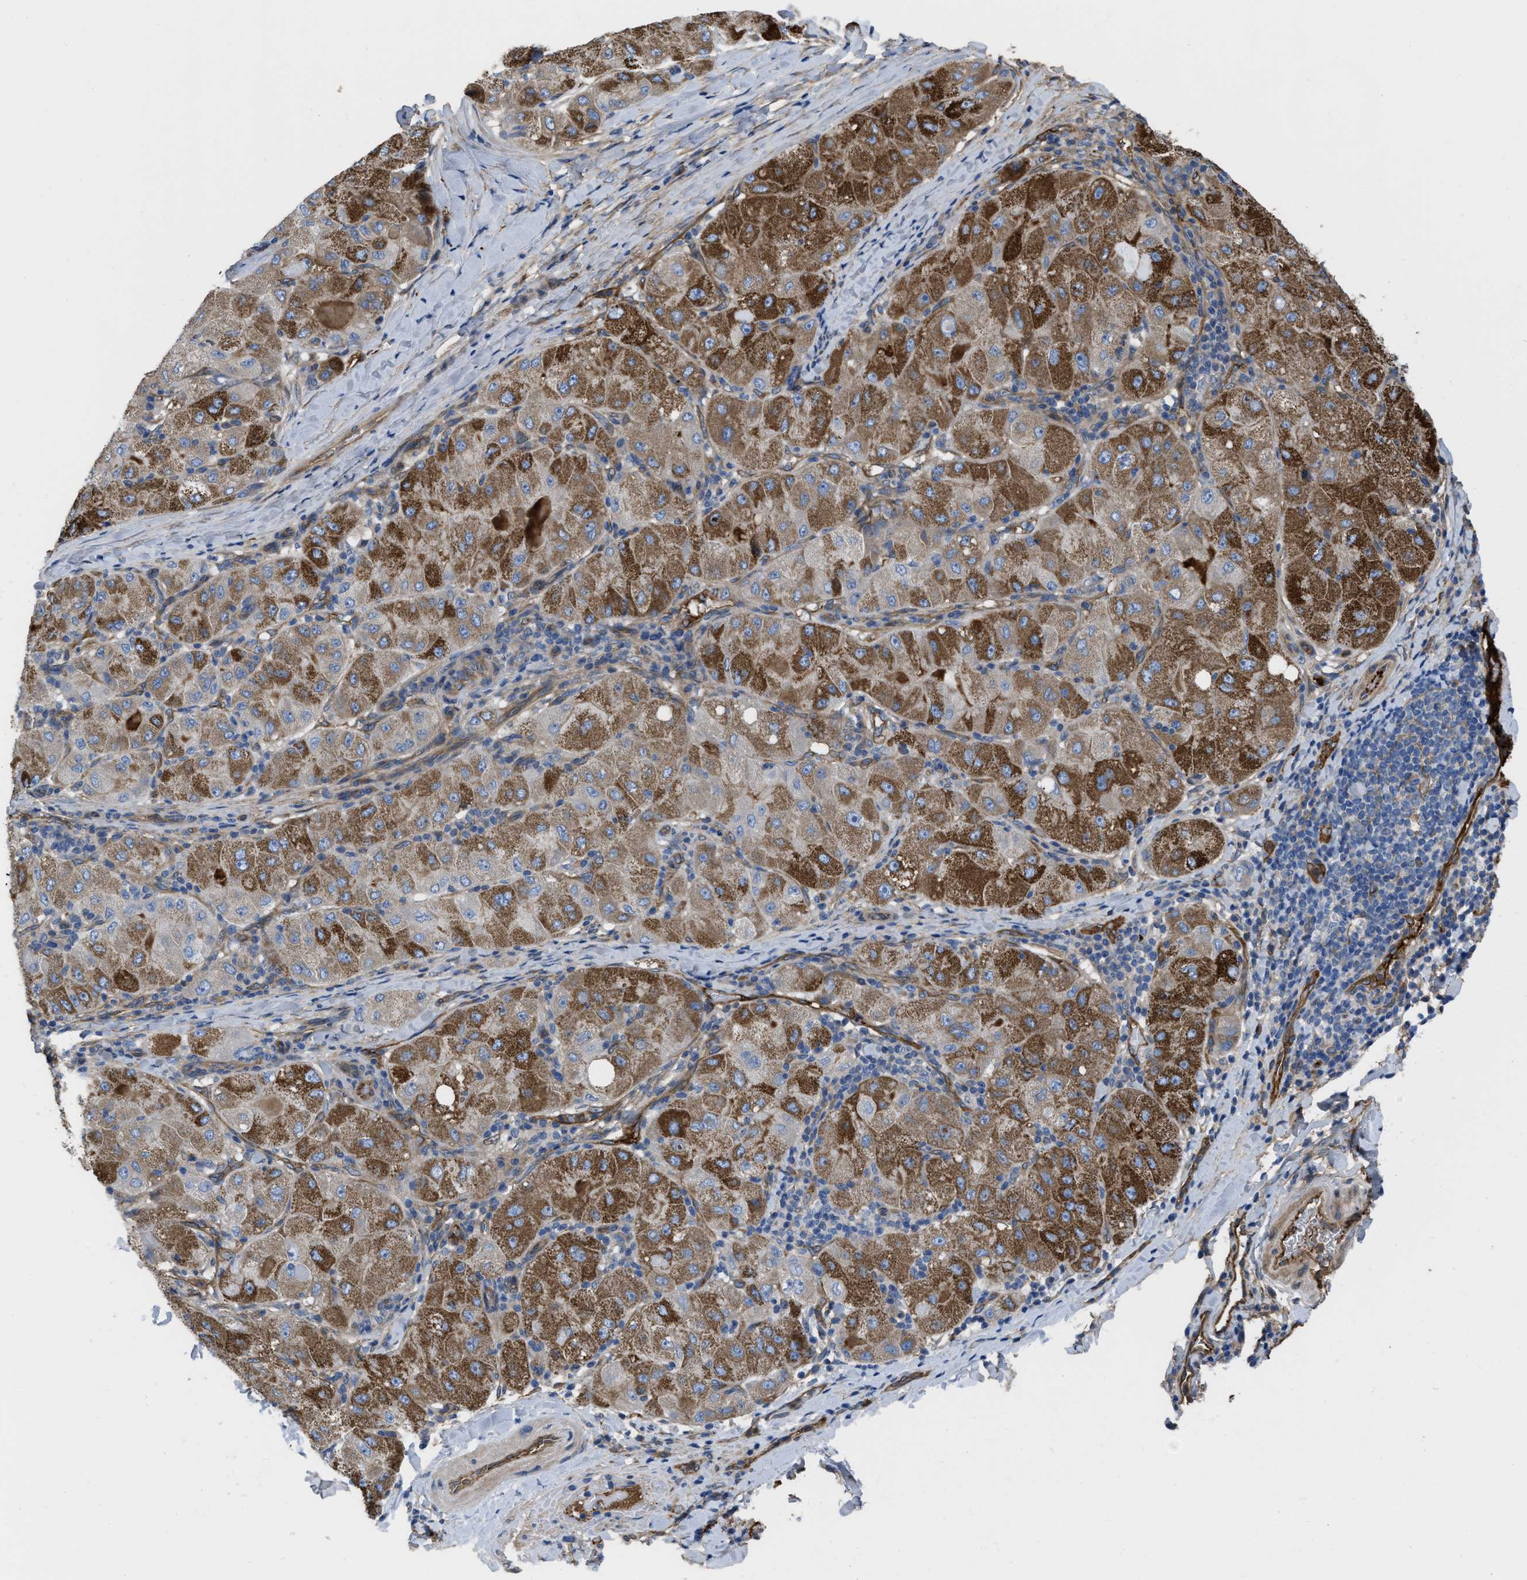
{"staining": {"intensity": "strong", "quantity": "25%-75%", "location": "cytoplasmic/membranous"}, "tissue": "liver cancer", "cell_type": "Tumor cells", "image_type": "cancer", "snomed": [{"axis": "morphology", "description": "Carcinoma, Hepatocellular, NOS"}, {"axis": "topography", "description": "Liver"}], "caption": "Human liver cancer stained with a brown dye reveals strong cytoplasmic/membranous positive expression in about 25%-75% of tumor cells.", "gene": "TRIOBP", "patient": {"sex": "male", "age": 80}}